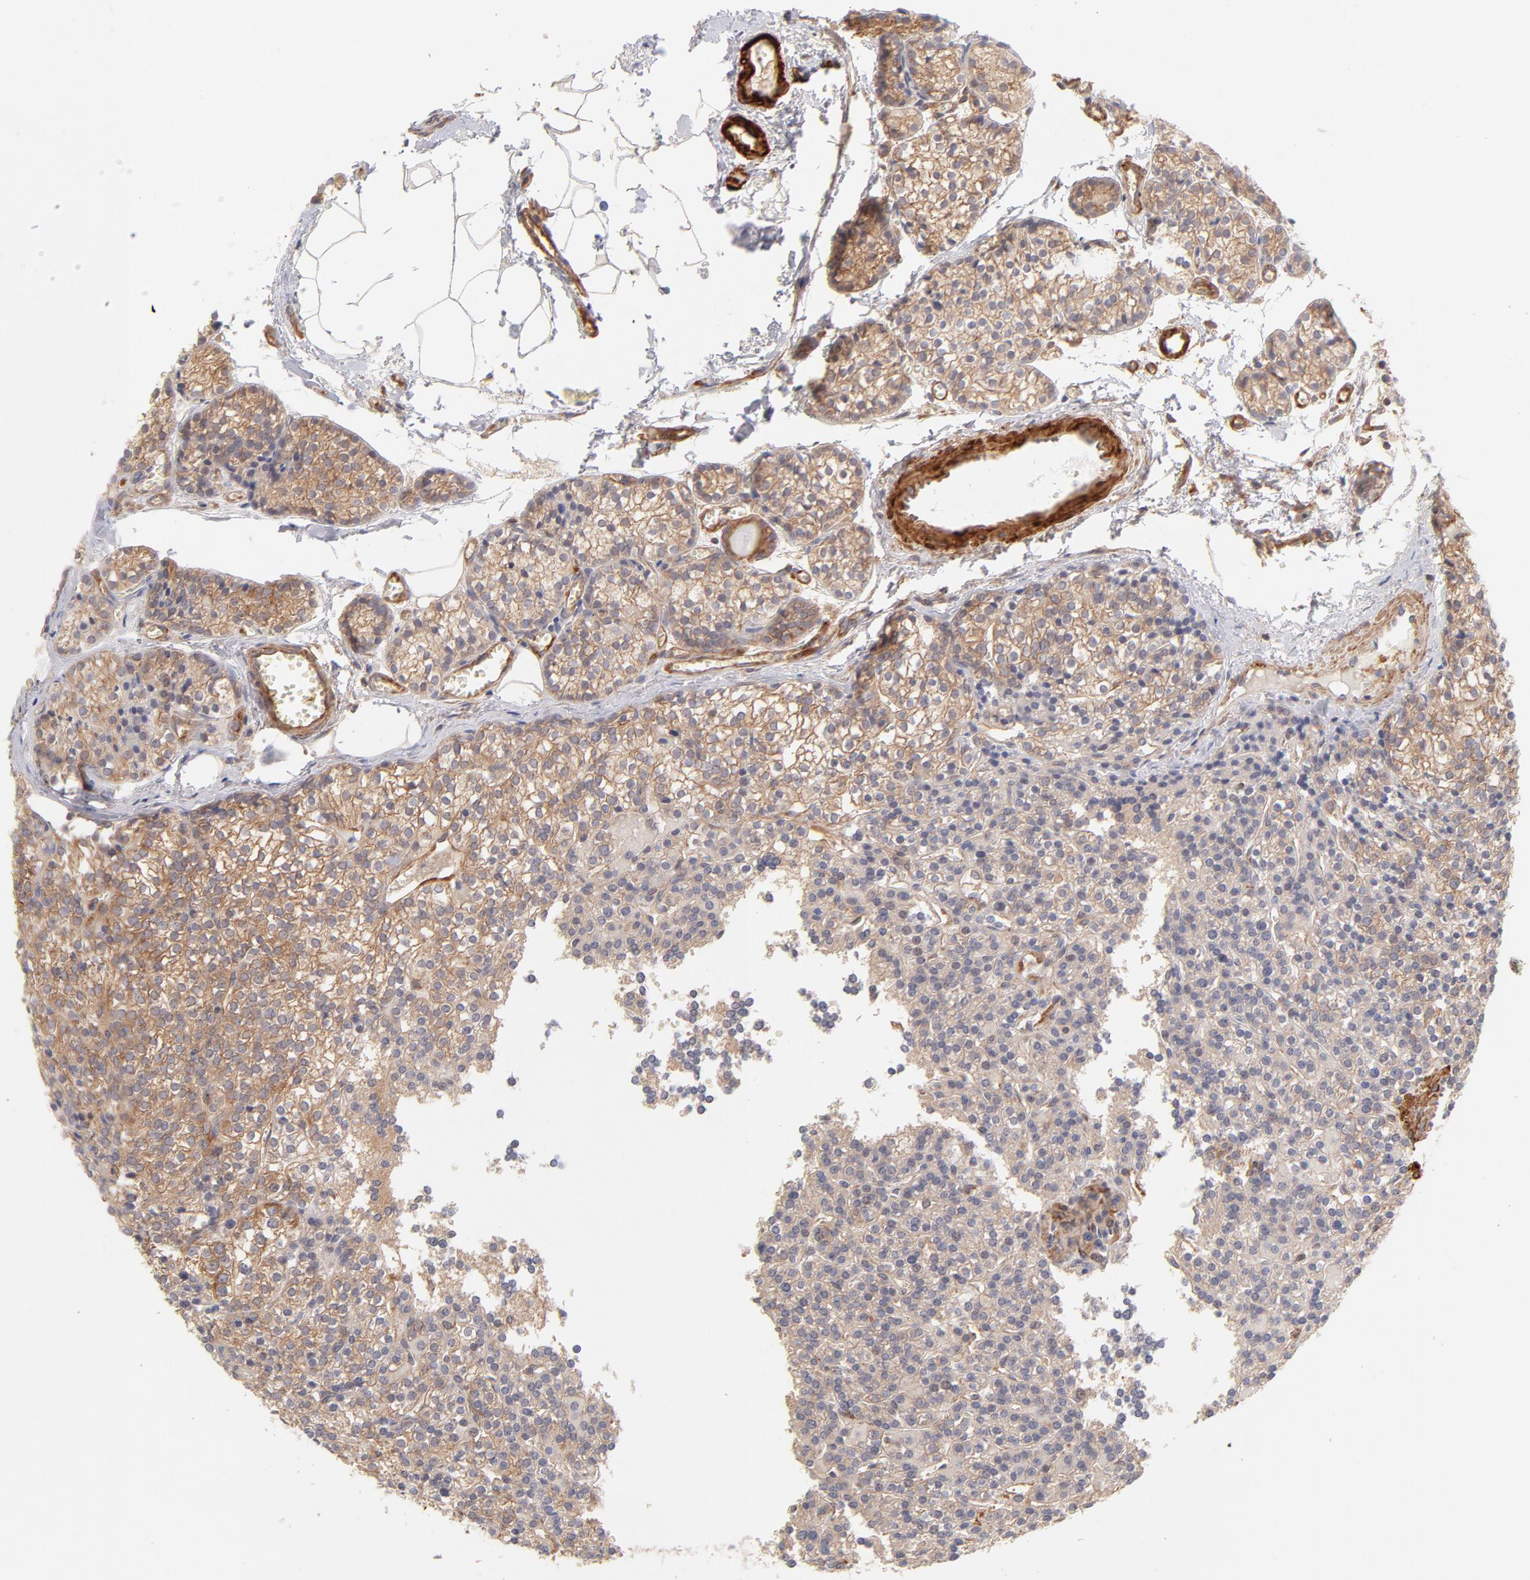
{"staining": {"intensity": "moderate", "quantity": "25%-75%", "location": "cytoplasmic/membranous"}, "tissue": "parathyroid gland", "cell_type": "Glandular cells", "image_type": "normal", "snomed": [{"axis": "morphology", "description": "Normal tissue, NOS"}, {"axis": "topography", "description": "Parathyroid gland"}], "caption": "Immunohistochemical staining of normal parathyroid gland reveals moderate cytoplasmic/membranous protein positivity in about 25%-75% of glandular cells. The staining was performed using DAB (3,3'-diaminobenzidine), with brown indicating positive protein expression. Nuclei are stained blue with hematoxylin.", "gene": "LDLRAP1", "patient": {"sex": "female", "age": 50}}